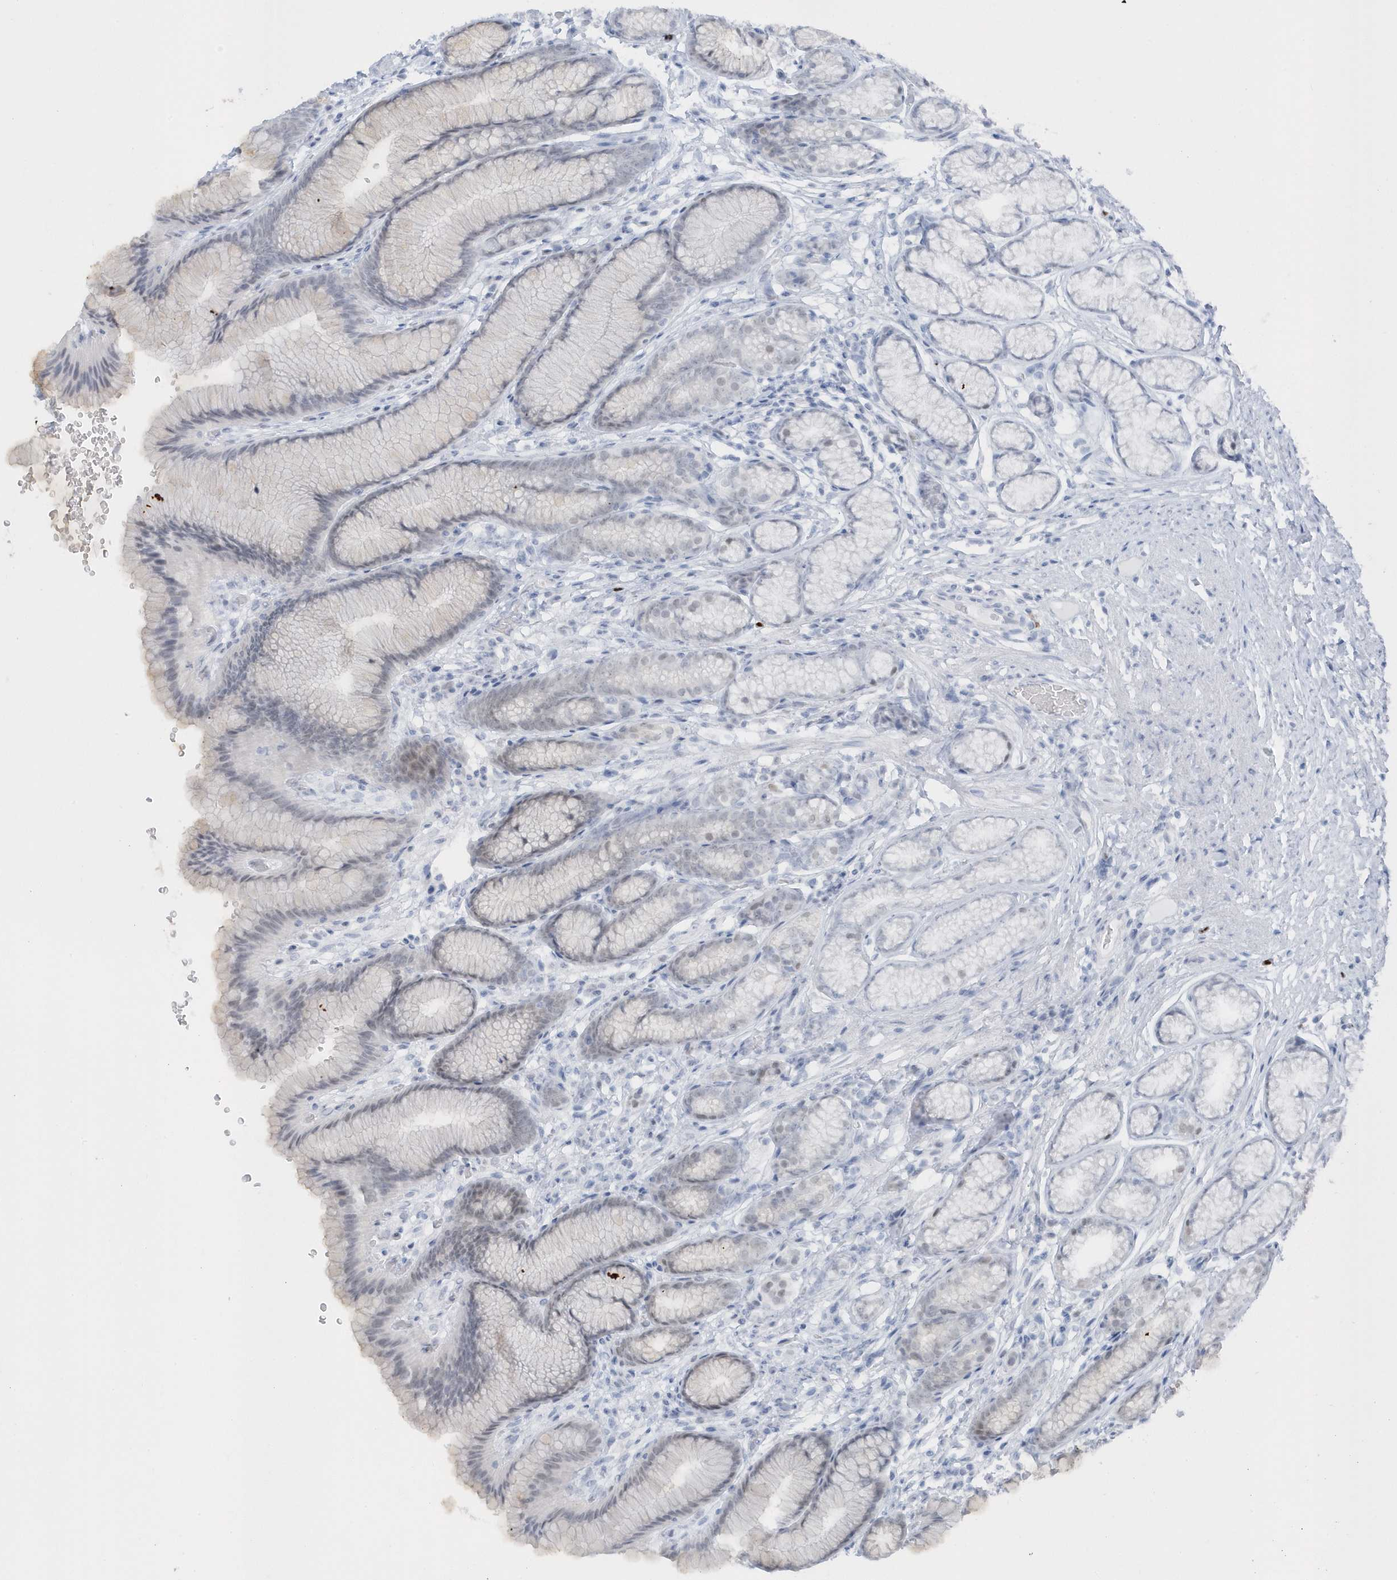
{"staining": {"intensity": "weak", "quantity": "<25%", "location": "nuclear"}, "tissue": "stomach", "cell_type": "Glandular cells", "image_type": "normal", "snomed": [{"axis": "morphology", "description": "Normal tissue, NOS"}, {"axis": "topography", "description": "Stomach"}], "caption": "Immunohistochemical staining of benign human stomach shows no significant expression in glandular cells.", "gene": "SMIM34", "patient": {"sex": "male", "age": 42}}